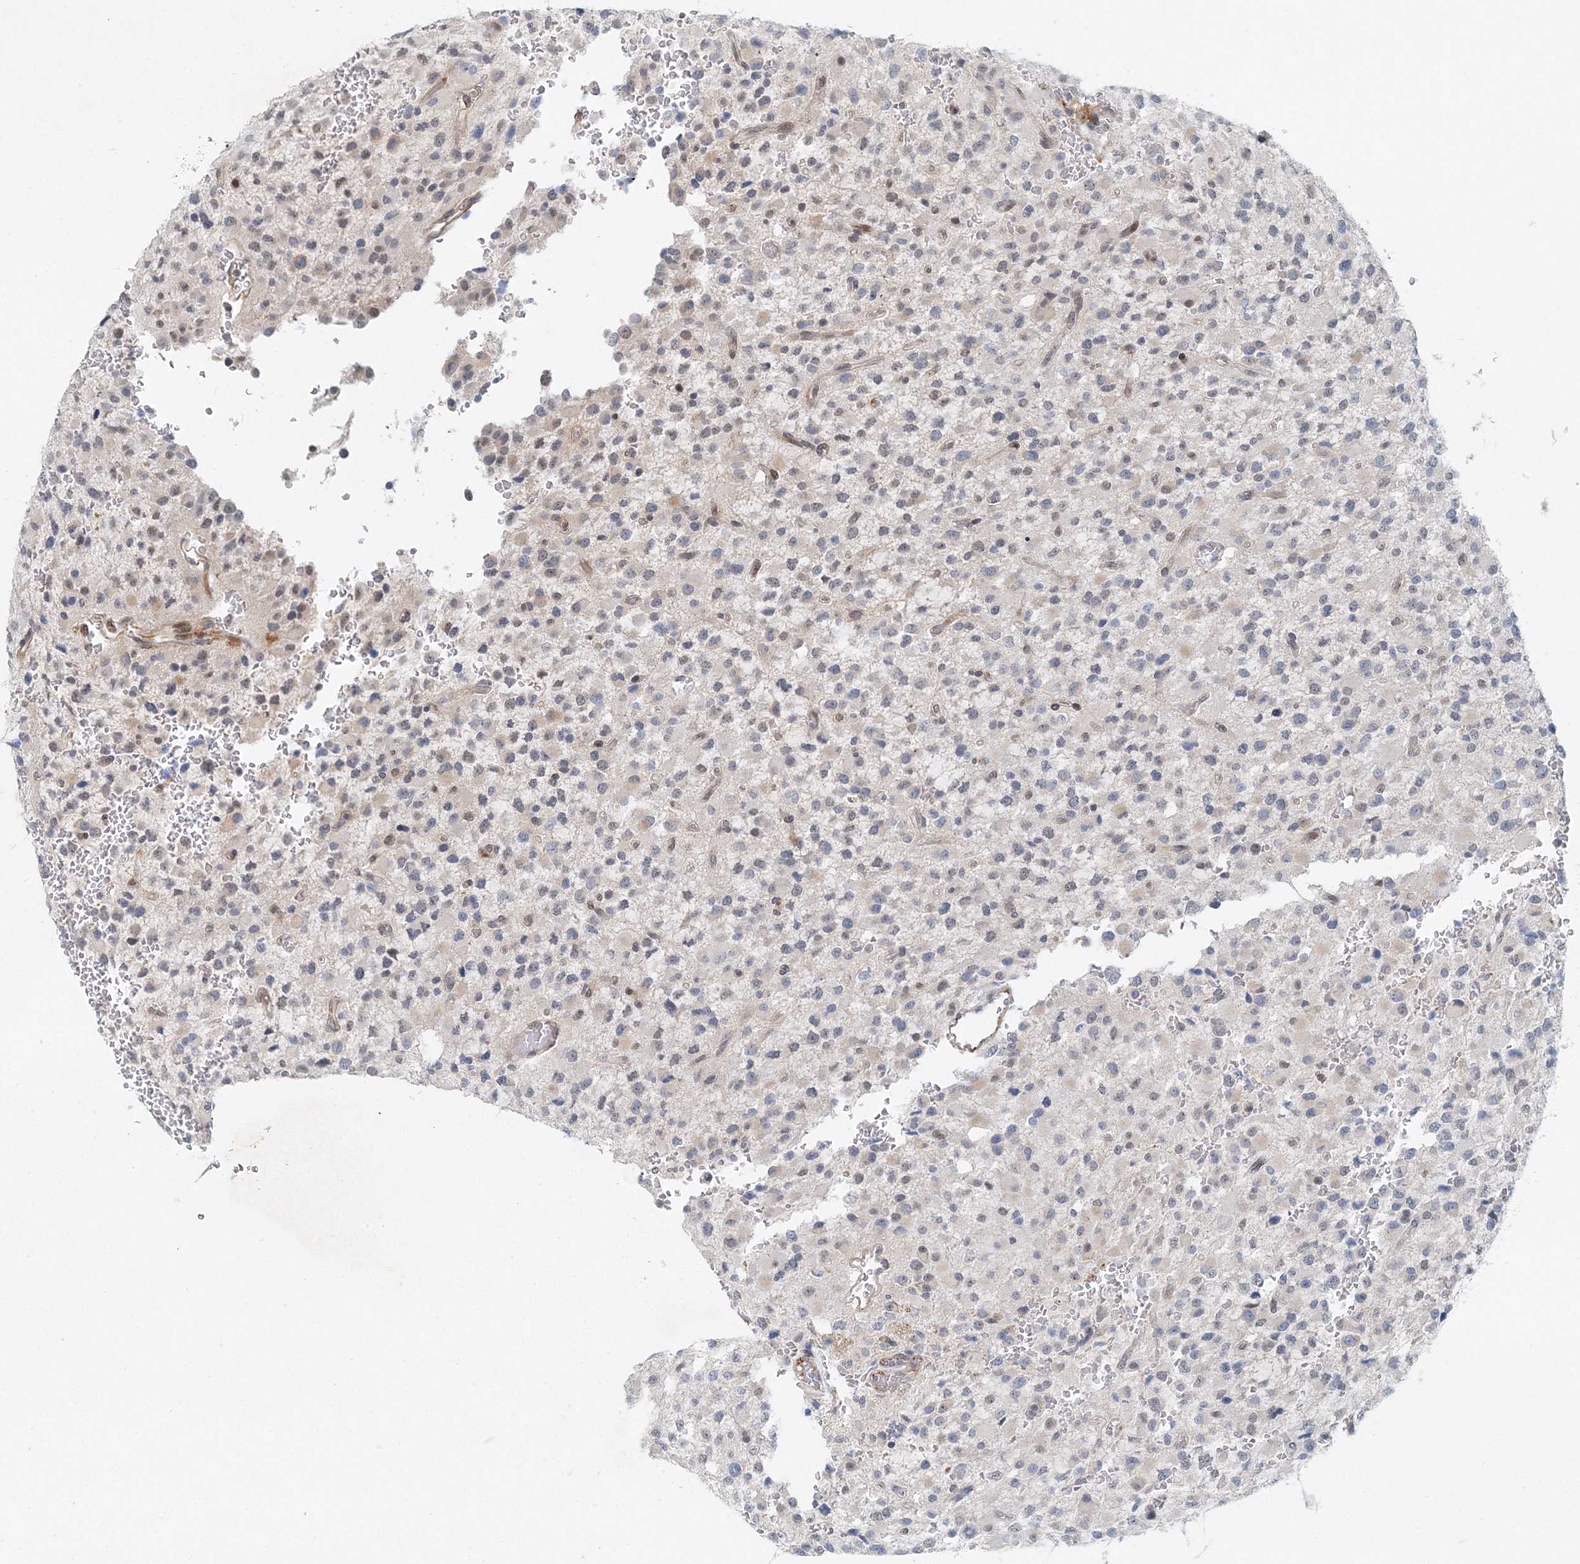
{"staining": {"intensity": "negative", "quantity": "none", "location": "none"}, "tissue": "glioma", "cell_type": "Tumor cells", "image_type": "cancer", "snomed": [{"axis": "morphology", "description": "Glioma, malignant, High grade"}, {"axis": "topography", "description": "Brain"}], "caption": "Tumor cells are negative for brown protein staining in high-grade glioma (malignant).", "gene": "UIMC1", "patient": {"sex": "male", "age": 34}}